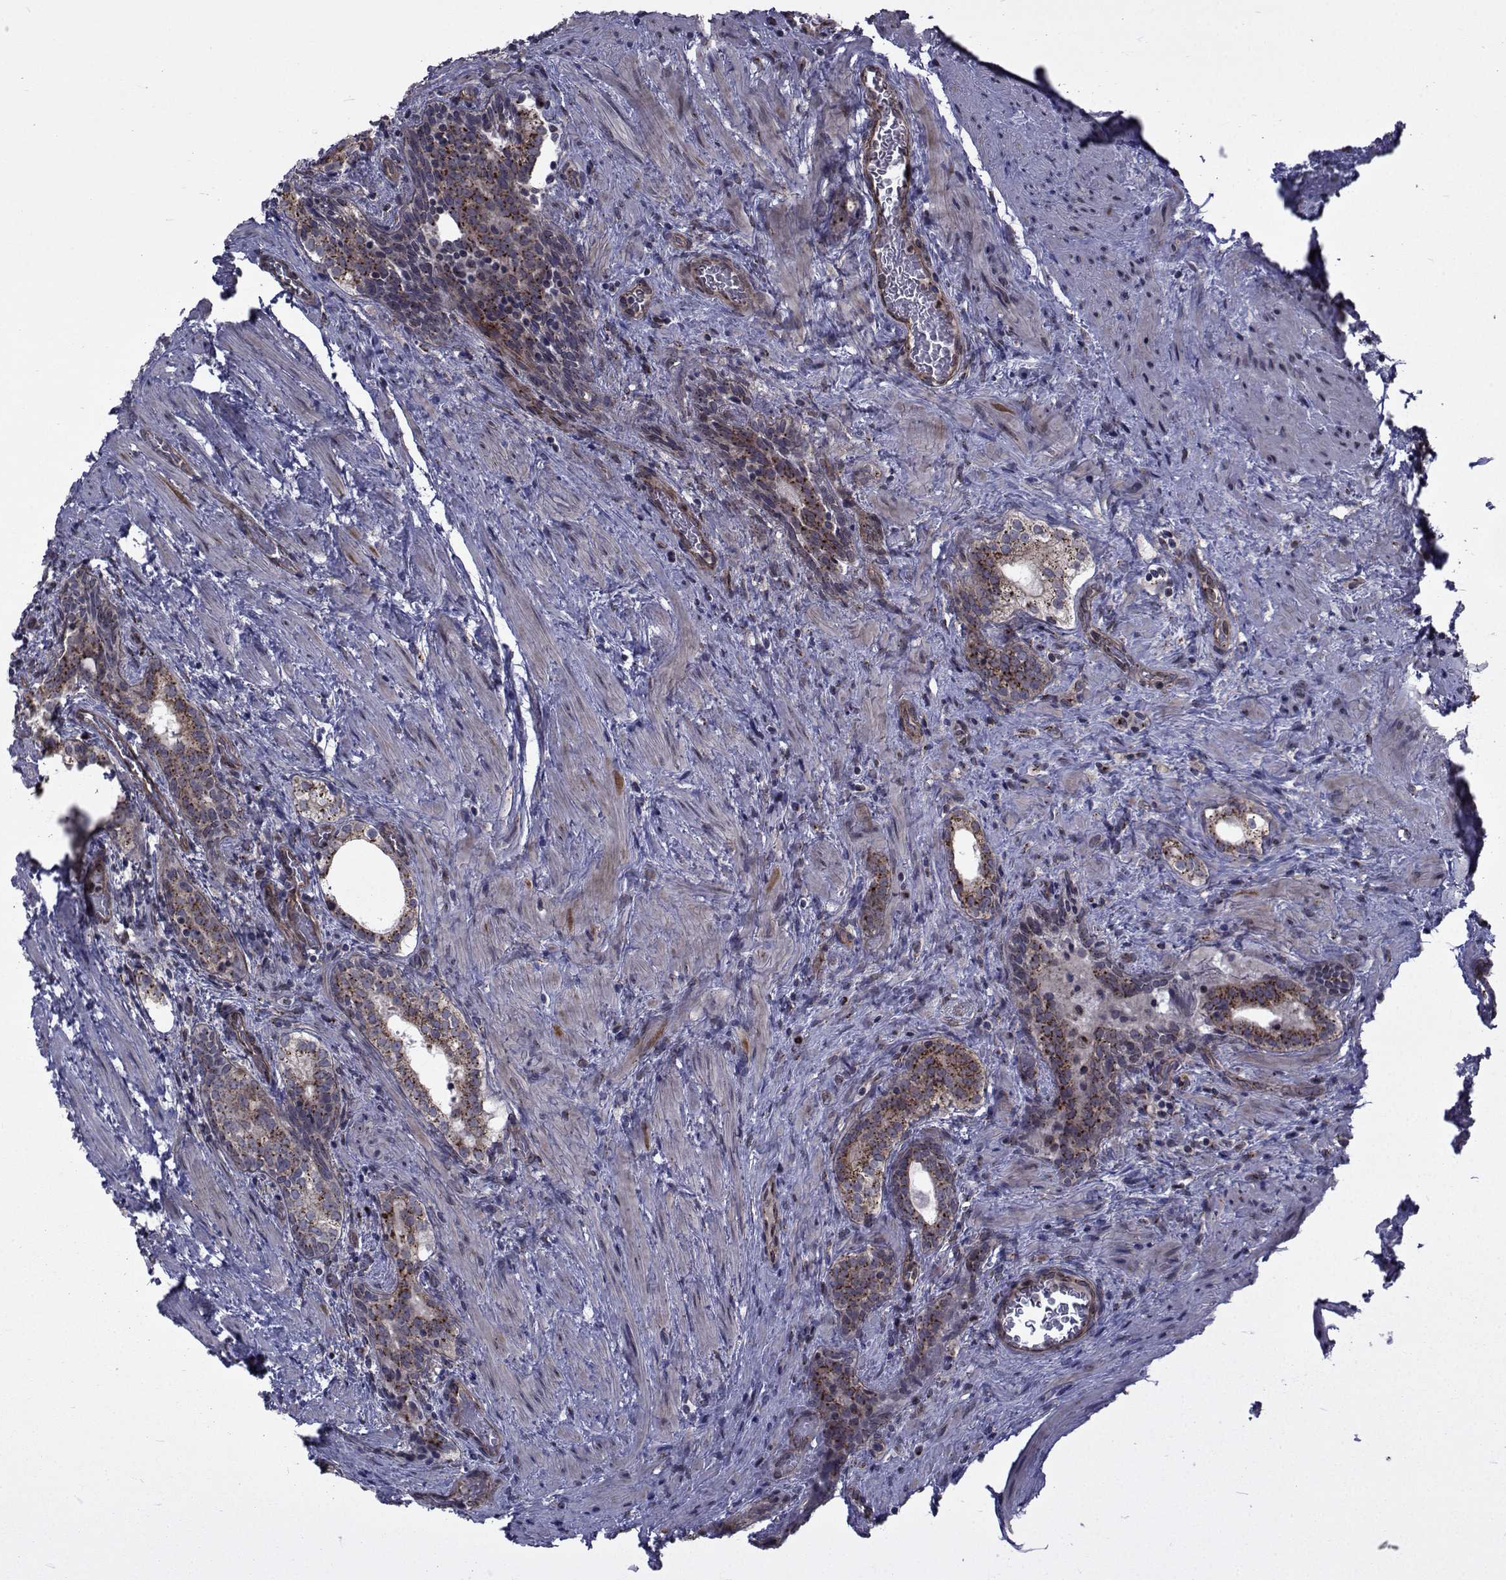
{"staining": {"intensity": "strong", "quantity": "25%-75%", "location": "cytoplasmic/membranous"}, "tissue": "prostate cancer", "cell_type": "Tumor cells", "image_type": "cancer", "snomed": [{"axis": "morphology", "description": "Adenocarcinoma, NOS"}, {"axis": "morphology", "description": "Adenocarcinoma, High grade"}, {"axis": "topography", "description": "Prostate"}], "caption": "The photomicrograph shows immunohistochemical staining of prostate adenocarcinoma (high-grade). There is strong cytoplasmic/membranous positivity is seen in about 25%-75% of tumor cells. (DAB IHC with brightfield microscopy, high magnification).", "gene": "ATP6V1C2", "patient": {"sex": "male", "age": 61}}